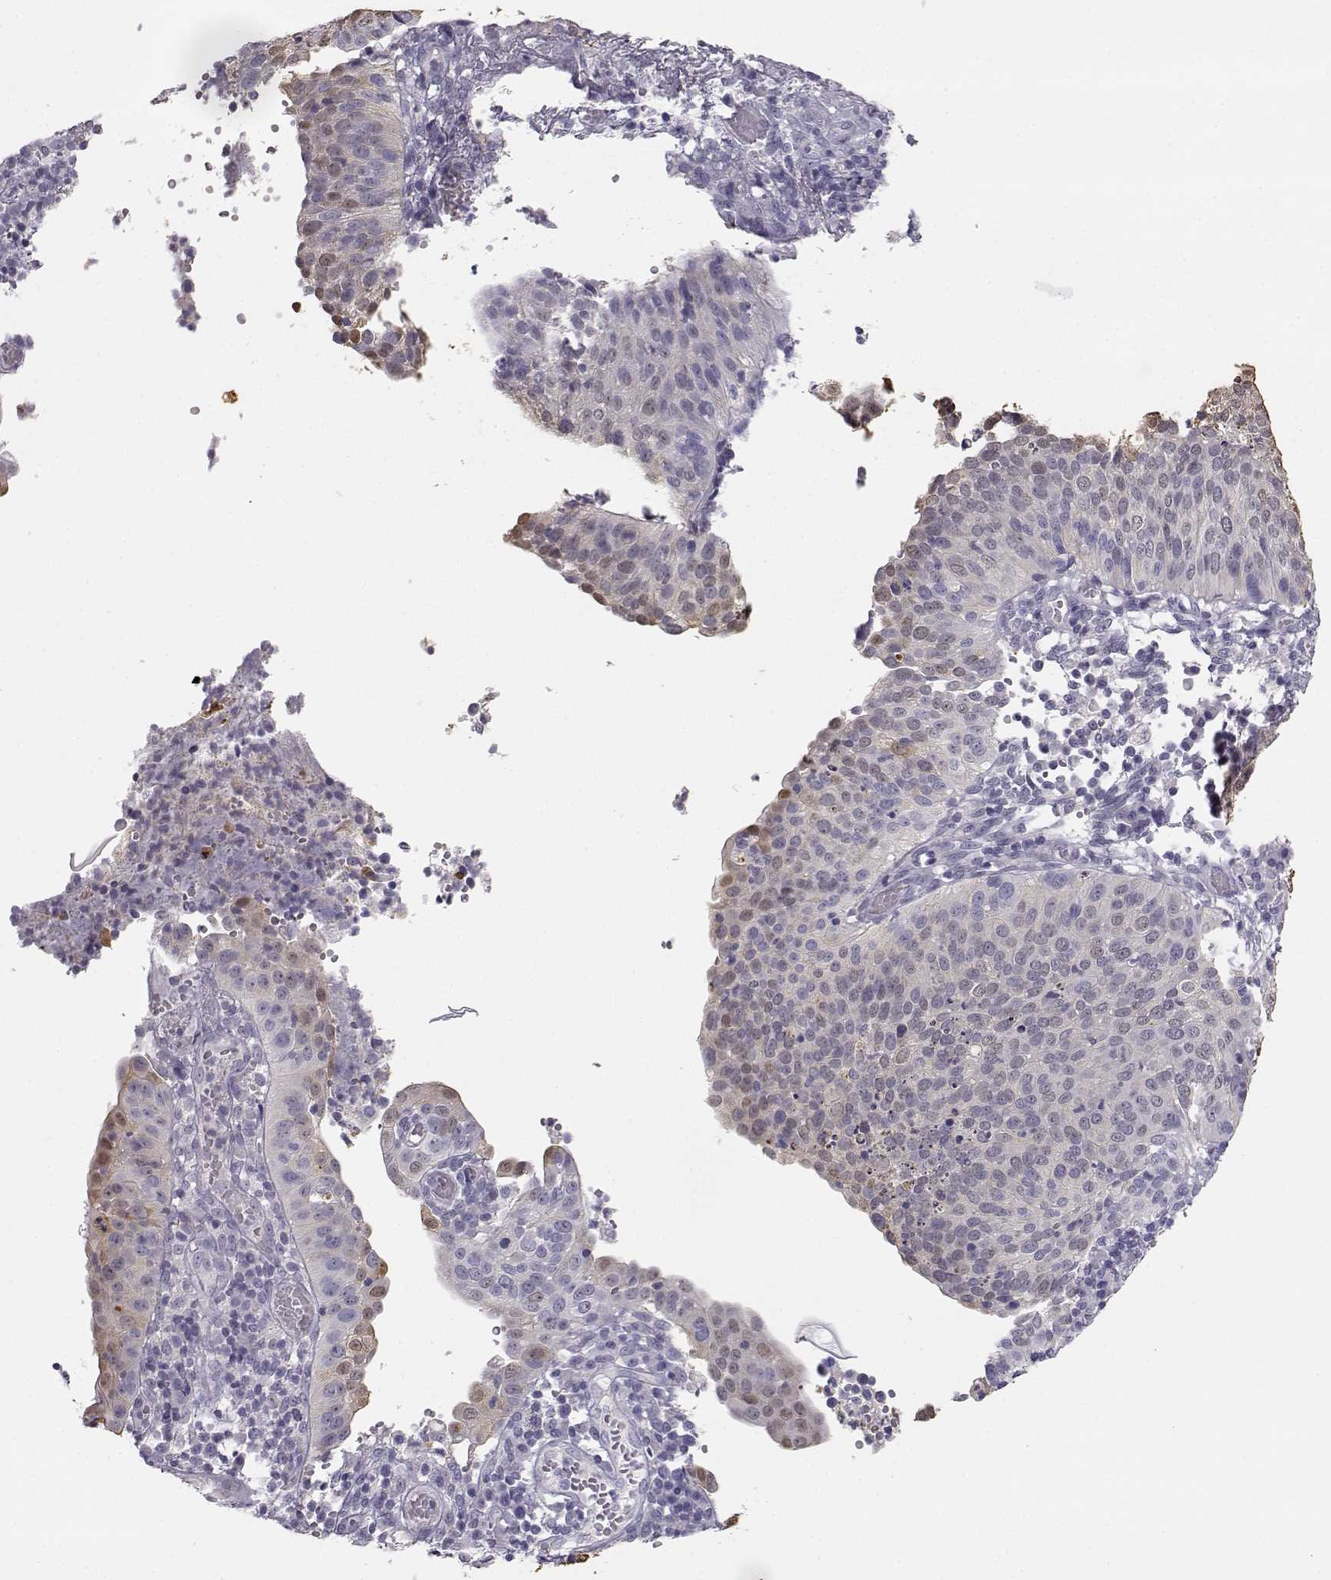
{"staining": {"intensity": "weak", "quantity": "25%-75%", "location": "cytoplasmic/membranous"}, "tissue": "cervical cancer", "cell_type": "Tumor cells", "image_type": "cancer", "snomed": [{"axis": "morphology", "description": "Squamous cell carcinoma, NOS"}, {"axis": "topography", "description": "Cervix"}], "caption": "Immunohistochemical staining of squamous cell carcinoma (cervical) displays low levels of weak cytoplasmic/membranous protein staining in about 25%-75% of tumor cells.", "gene": "MYCBPAP", "patient": {"sex": "female", "age": 39}}